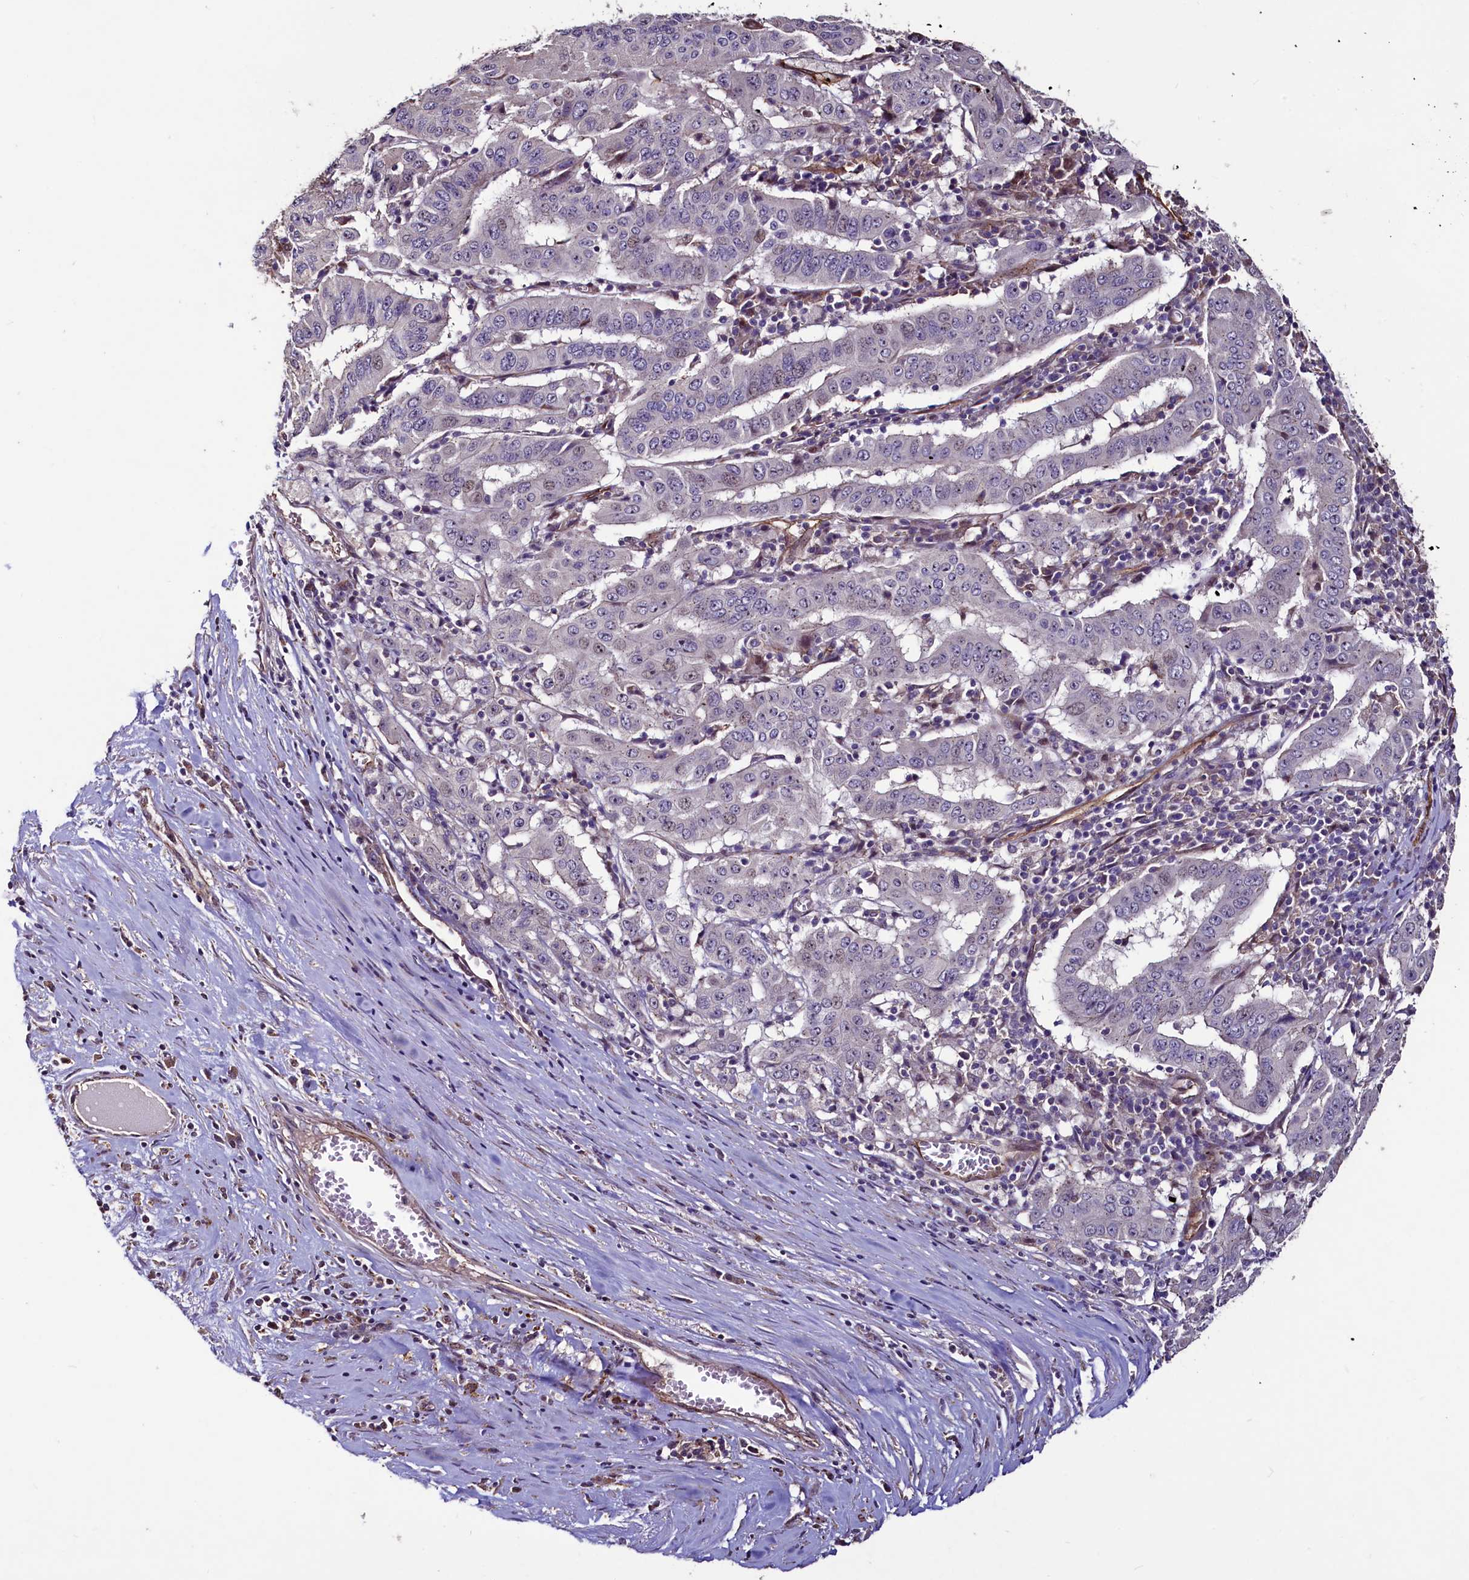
{"staining": {"intensity": "negative", "quantity": "none", "location": "none"}, "tissue": "pancreatic cancer", "cell_type": "Tumor cells", "image_type": "cancer", "snomed": [{"axis": "morphology", "description": "Adenocarcinoma, NOS"}, {"axis": "topography", "description": "Pancreas"}], "caption": "Immunohistochemical staining of human adenocarcinoma (pancreatic) shows no significant staining in tumor cells. (Stains: DAB (3,3'-diaminobenzidine) immunohistochemistry (IHC) with hematoxylin counter stain, Microscopy: brightfield microscopy at high magnification).", "gene": "PALM", "patient": {"sex": "male", "age": 63}}